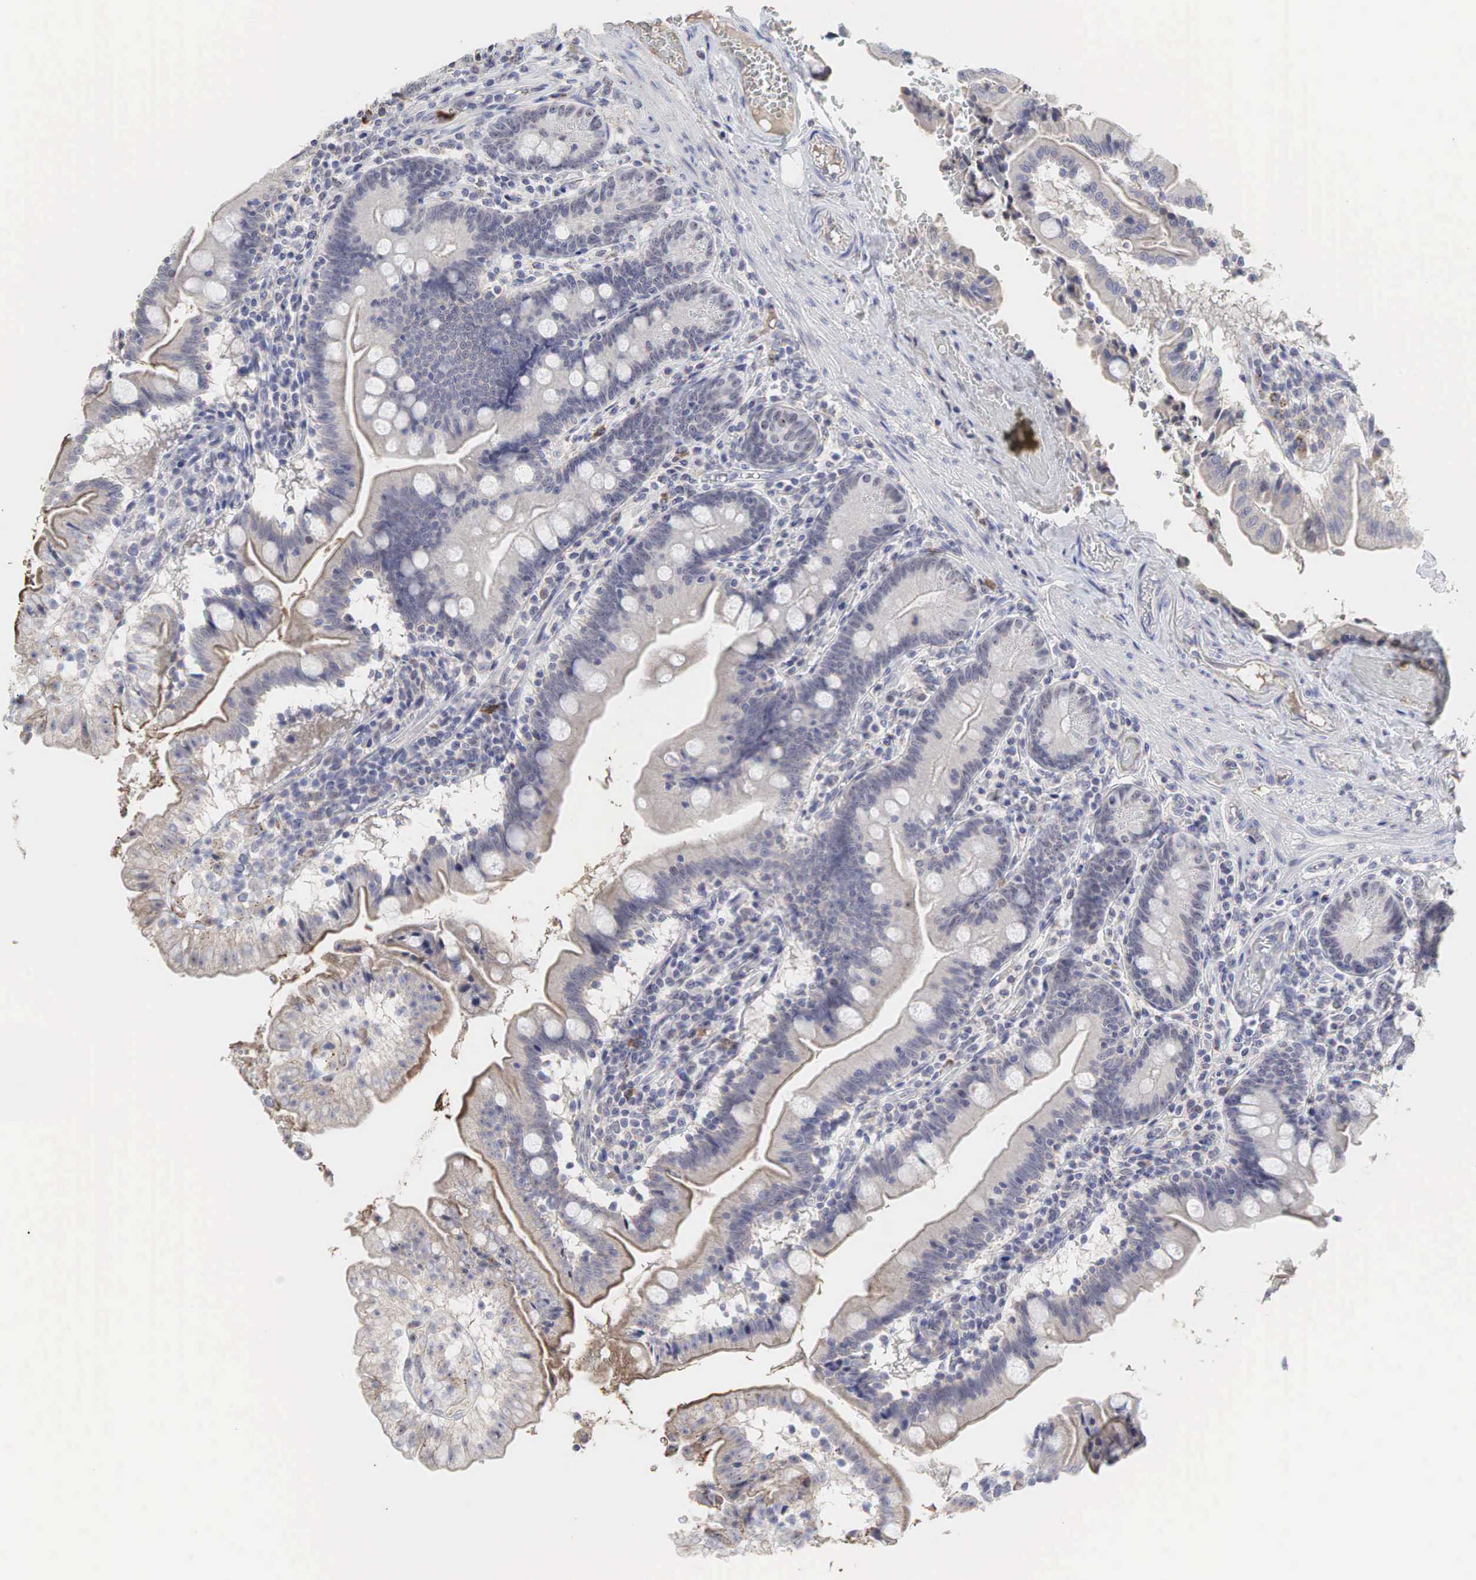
{"staining": {"intensity": "negative", "quantity": "none", "location": "none"}, "tissue": "small intestine", "cell_type": "Glandular cells", "image_type": "normal", "snomed": [{"axis": "morphology", "description": "Normal tissue, NOS"}, {"axis": "topography", "description": "Small intestine"}], "caption": "A high-resolution image shows immunohistochemistry staining of benign small intestine, which exhibits no significant staining in glandular cells.", "gene": "DKC1", "patient": {"sex": "female", "age": 69}}